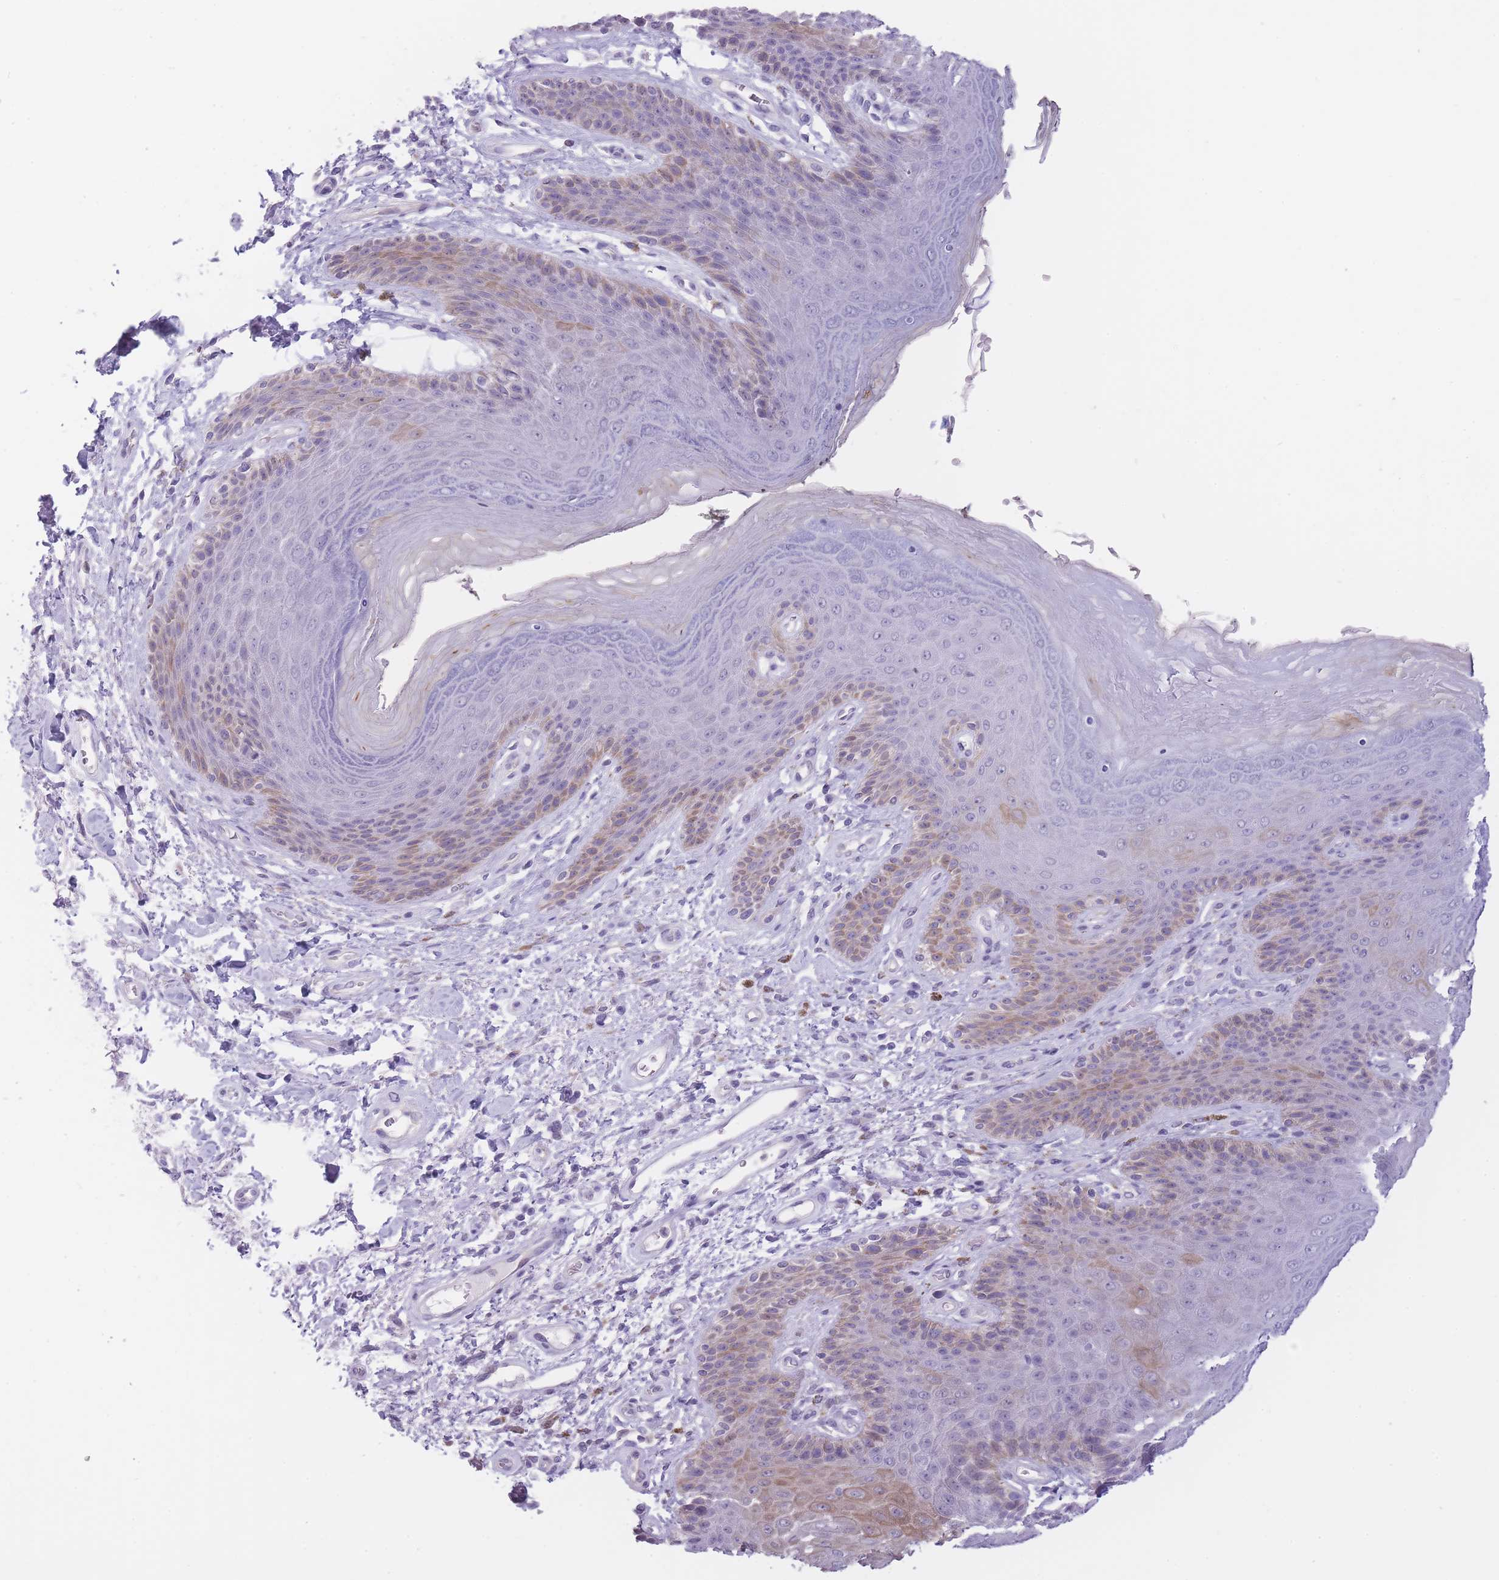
{"staining": {"intensity": "moderate", "quantity": "<25%", "location": "cytoplasmic/membranous"}, "tissue": "skin", "cell_type": "Epidermal cells", "image_type": "normal", "snomed": [{"axis": "morphology", "description": "Normal tissue, NOS"}, {"axis": "topography", "description": "Anal"}], "caption": "Immunohistochemical staining of benign human skin reveals low levels of moderate cytoplasmic/membranous expression in approximately <25% of epidermal cells. (DAB (3,3'-diaminobenzidine) IHC with brightfield microscopy, high magnification).", "gene": "DCANP1", "patient": {"sex": "female", "age": 89}}